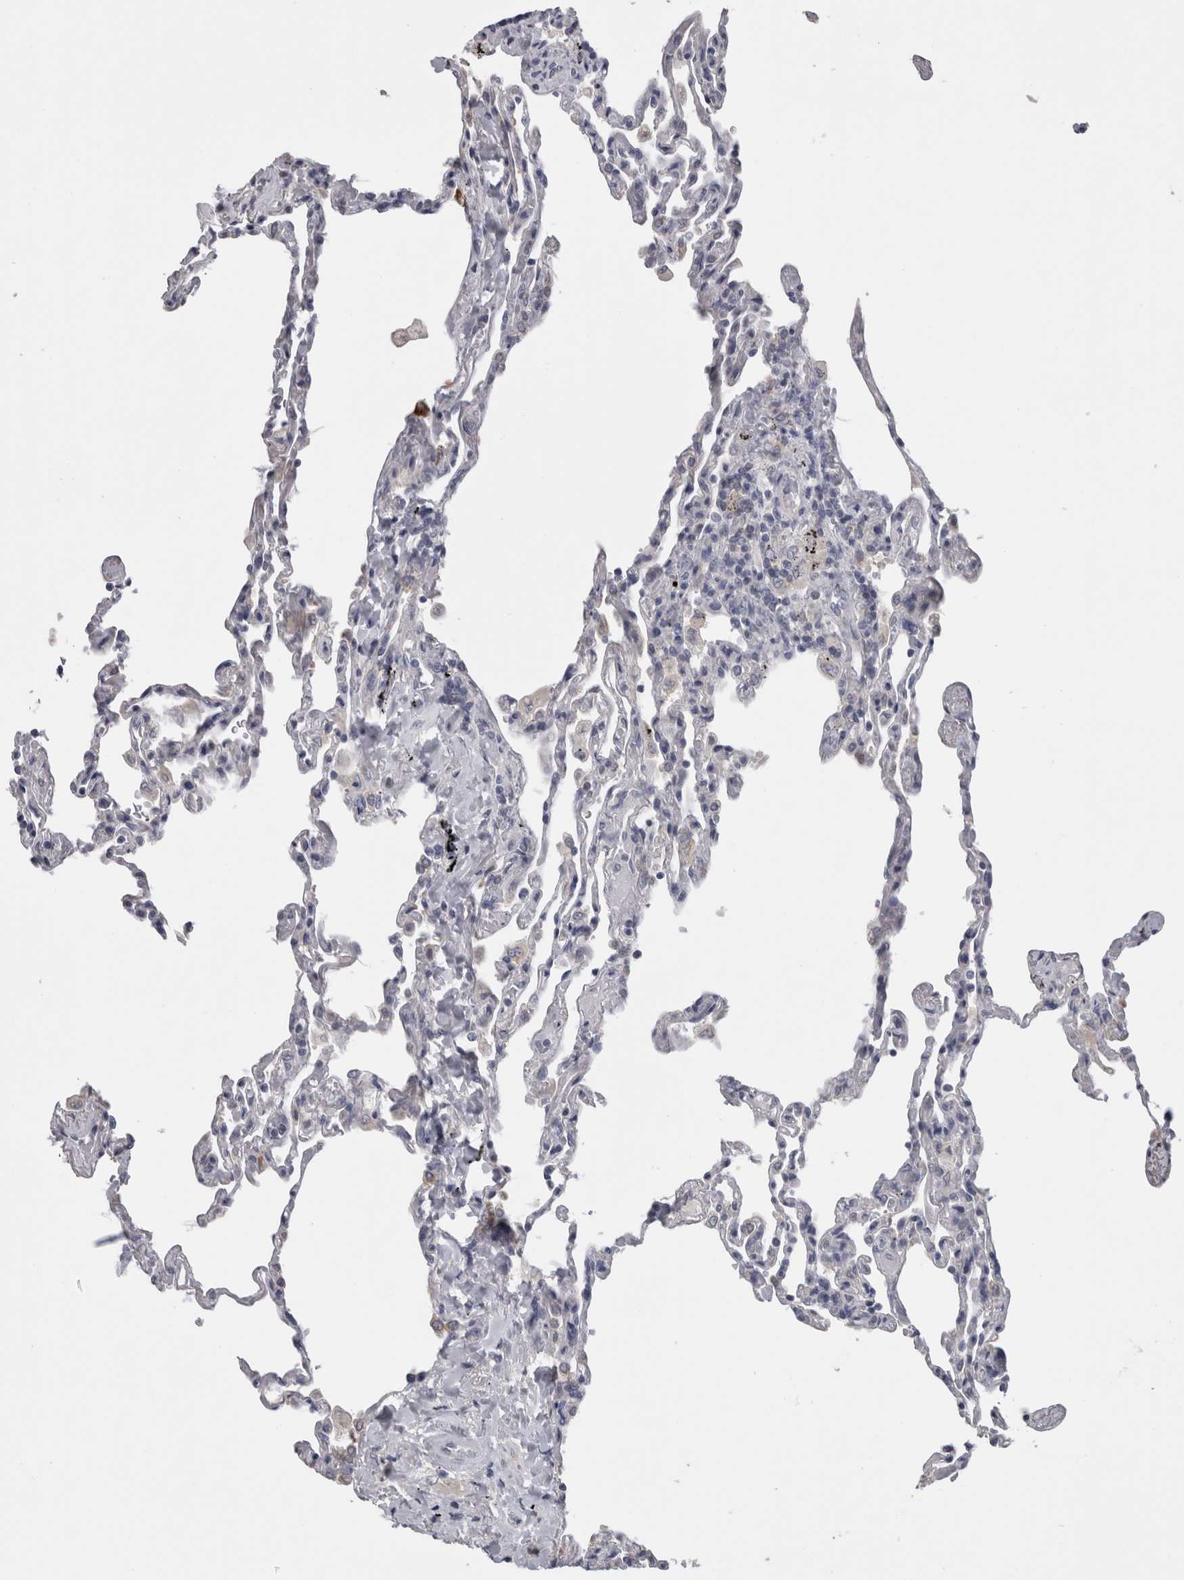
{"staining": {"intensity": "weak", "quantity": "<25%", "location": "cytoplasmic/membranous"}, "tissue": "lung", "cell_type": "Alveolar cells", "image_type": "normal", "snomed": [{"axis": "morphology", "description": "Normal tissue, NOS"}, {"axis": "topography", "description": "Lung"}], "caption": "Immunohistochemistry of unremarkable human lung reveals no expression in alveolar cells. The staining is performed using DAB (3,3'-diaminobenzidine) brown chromogen with nuclei counter-stained in using hematoxylin.", "gene": "TCAP", "patient": {"sex": "male", "age": 59}}